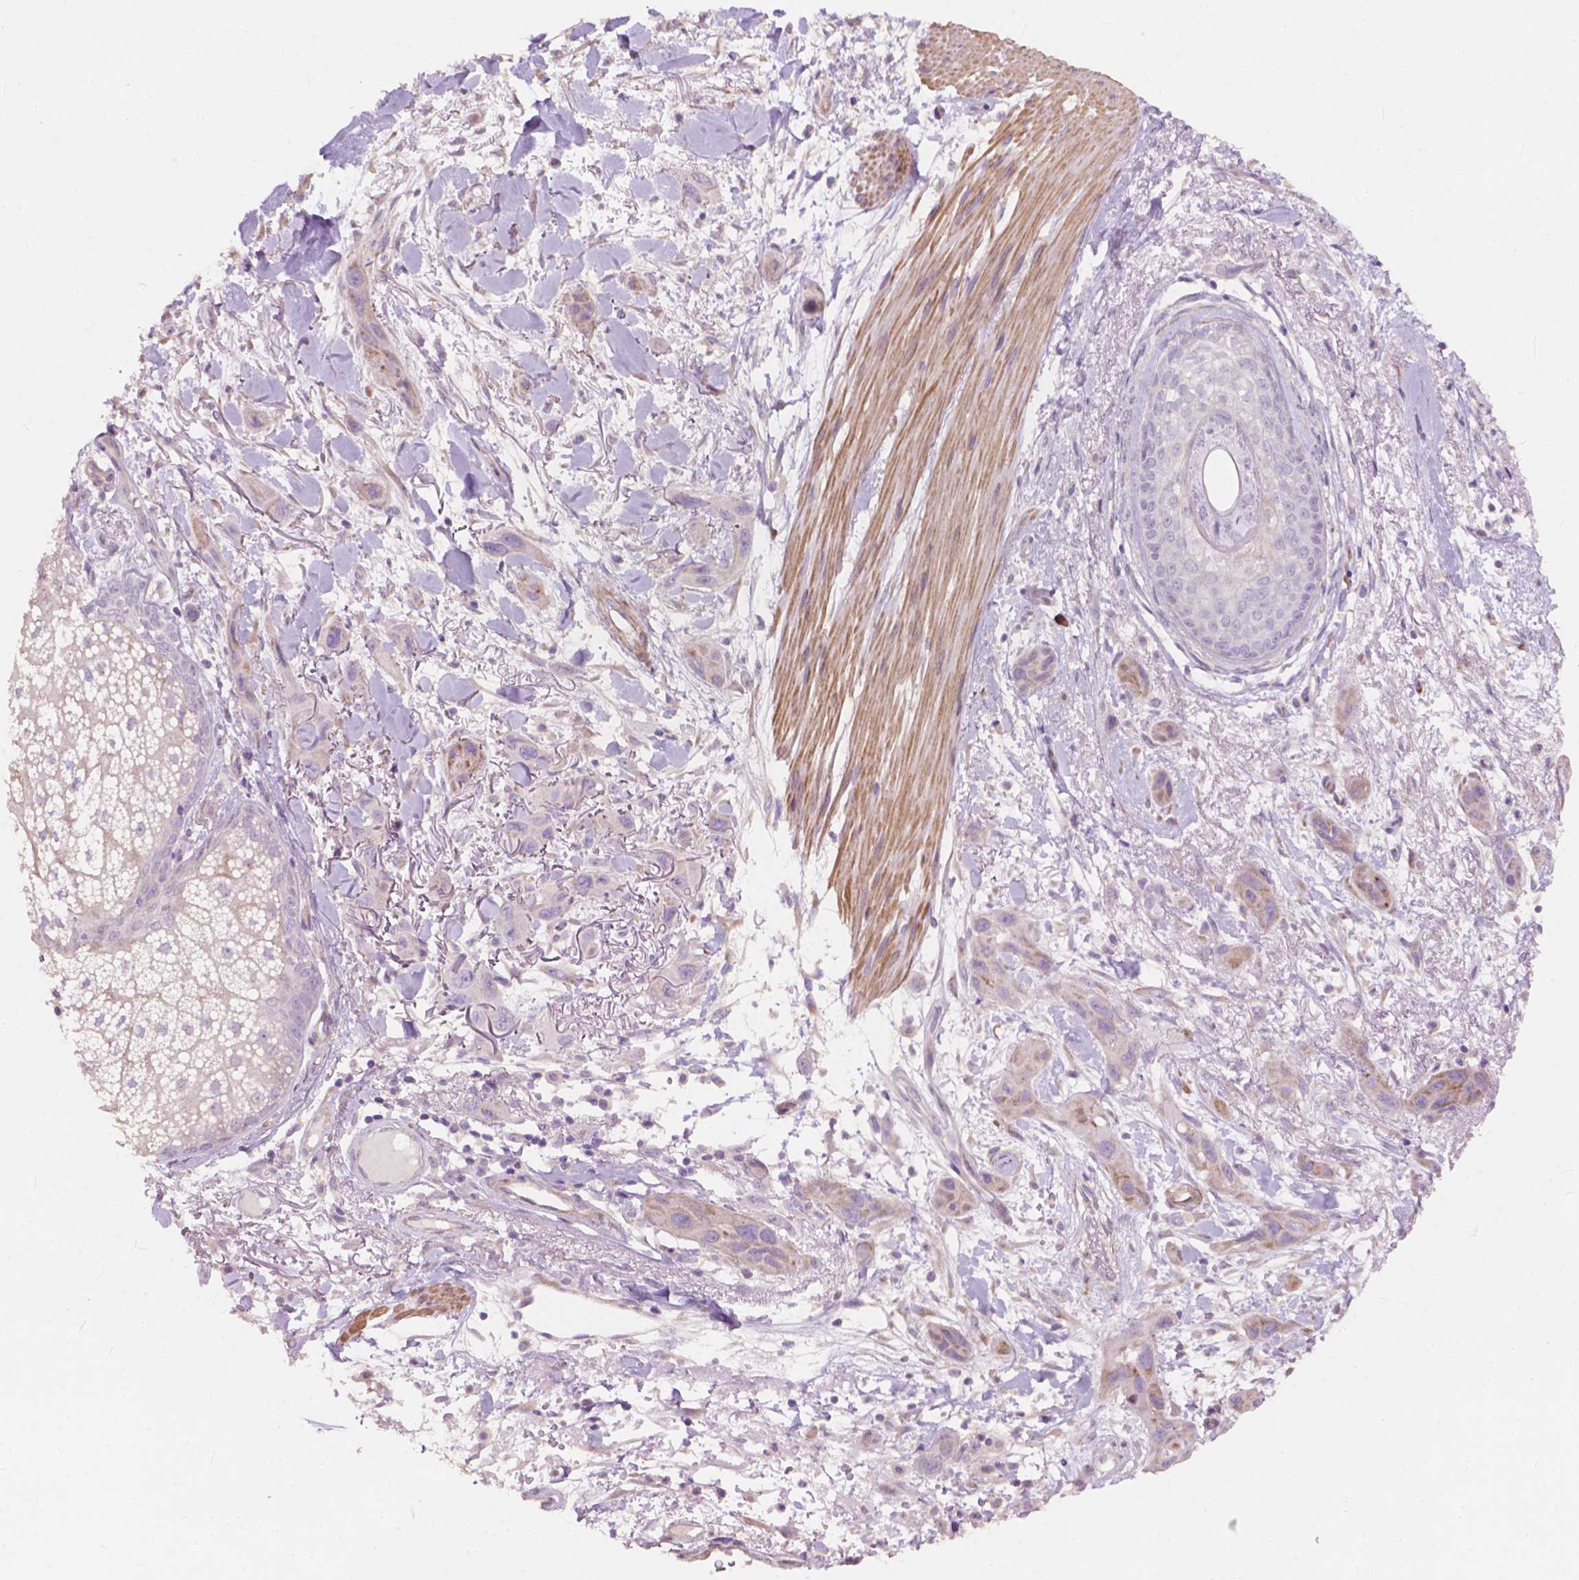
{"staining": {"intensity": "negative", "quantity": "none", "location": "none"}, "tissue": "skin cancer", "cell_type": "Tumor cells", "image_type": "cancer", "snomed": [{"axis": "morphology", "description": "Squamous cell carcinoma, NOS"}, {"axis": "topography", "description": "Skin"}], "caption": "This micrograph is of skin cancer stained with immunohistochemistry to label a protein in brown with the nuclei are counter-stained blue. There is no staining in tumor cells.", "gene": "FNIP1", "patient": {"sex": "male", "age": 79}}